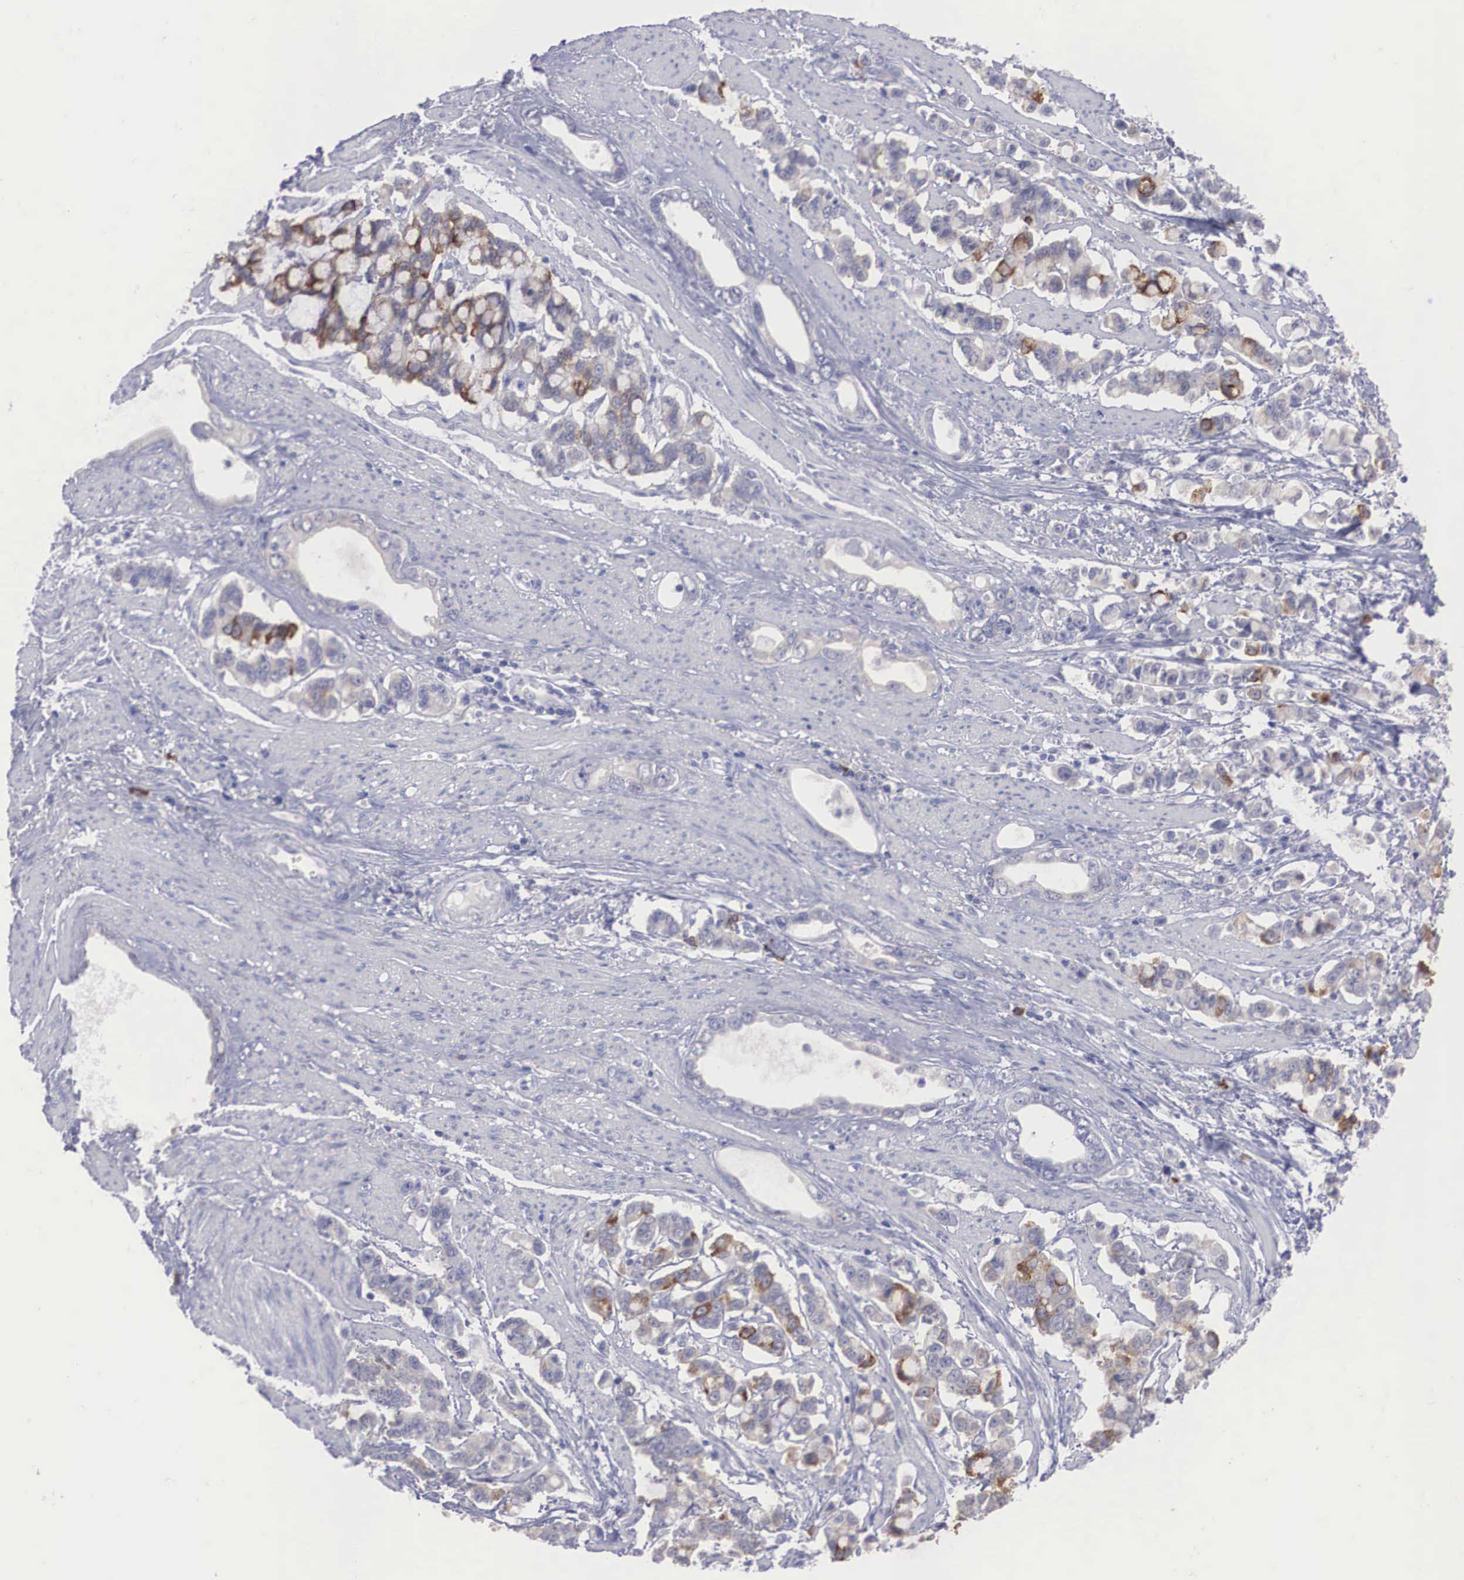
{"staining": {"intensity": "moderate", "quantity": "<25%", "location": "cytoplasmic/membranous"}, "tissue": "stomach cancer", "cell_type": "Tumor cells", "image_type": "cancer", "snomed": [{"axis": "morphology", "description": "Adenocarcinoma, NOS"}, {"axis": "topography", "description": "Stomach"}], "caption": "Human stomach cancer stained with a protein marker reveals moderate staining in tumor cells.", "gene": "REPS2", "patient": {"sex": "male", "age": 78}}